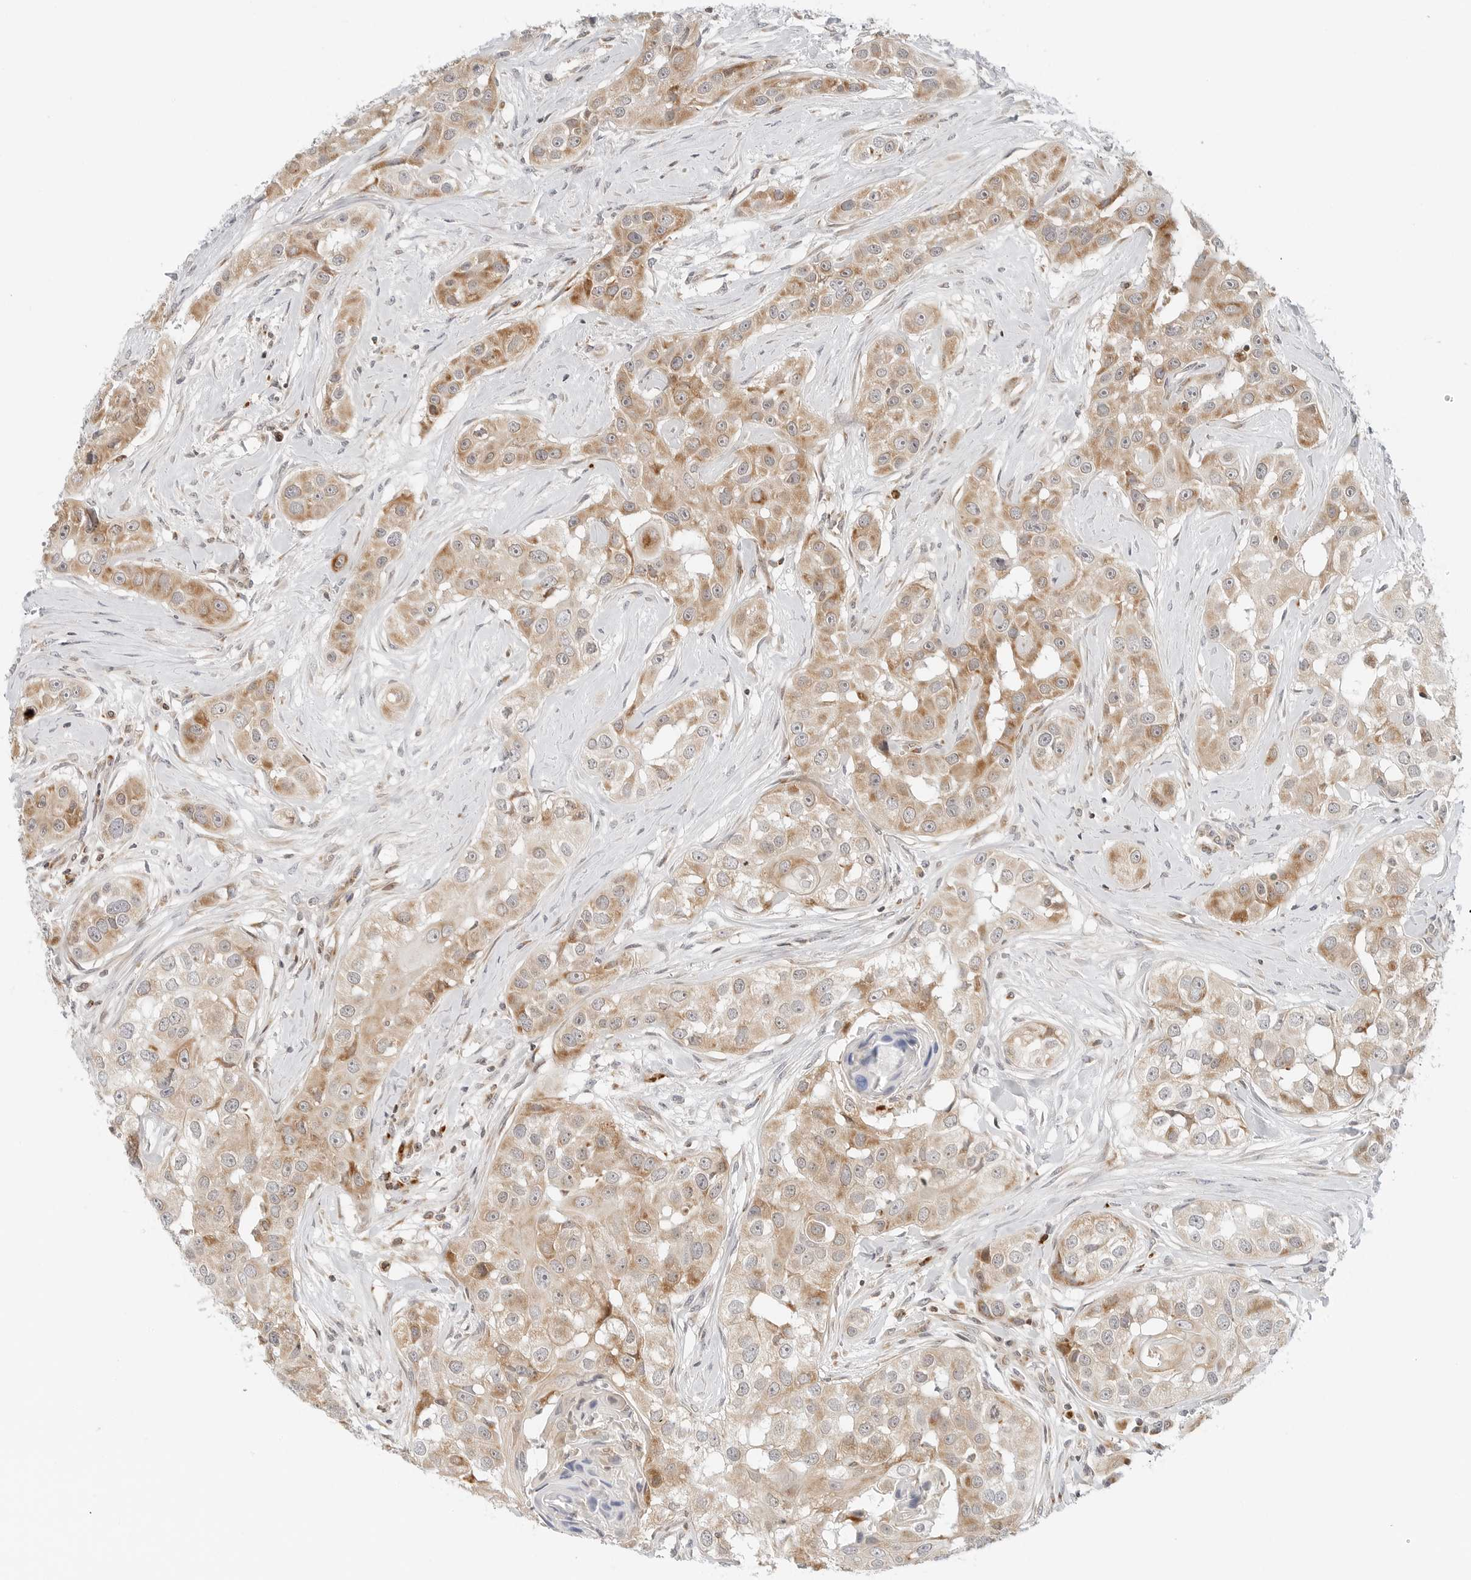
{"staining": {"intensity": "moderate", "quantity": ">75%", "location": "cytoplasmic/membranous"}, "tissue": "head and neck cancer", "cell_type": "Tumor cells", "image_type": "cancer", "snomed": [{"axis": "morphology", "description": "Normal tissue, NOS"}, {"axis": "morphology", "description": "Squamous cell carcinoma, NOS"}, {"axis": "topography", "description": "Skeletal muscle"}, {"axis": "topography", "description": "Head-Neck"}], "caption": "Immunohistochemical staining of human head and neck cancer exhibits moderate cytoplasmic/membranous protein expression in approximately >75% of tumor cells.", "gene": "DYRK4", "patient": {"sex": "male", "age": 51}}